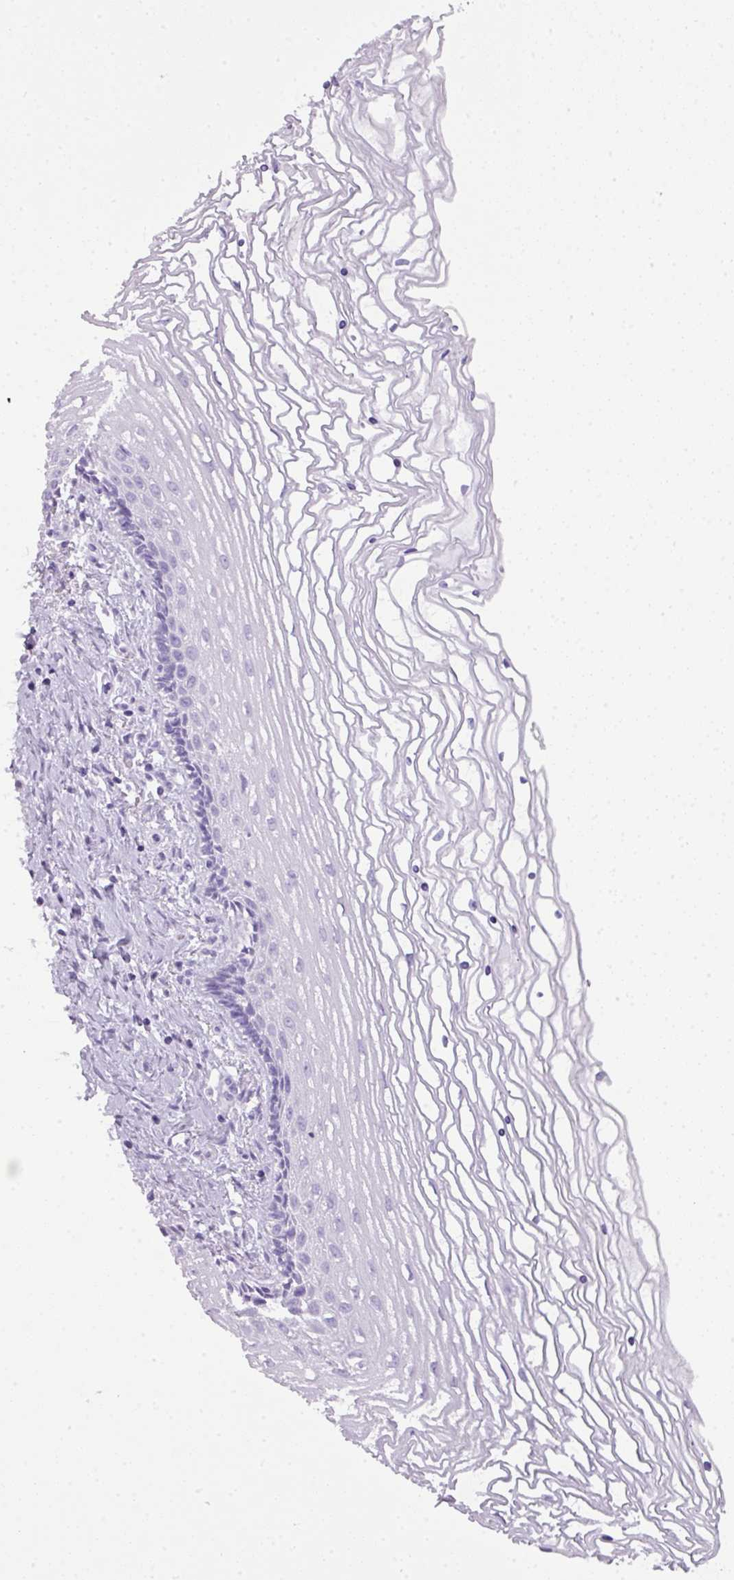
{"staining": {"intensity": "negative", "quantity": "none", "location": "none"}, "tissue": "cervix", "cell_type": "Glandular cells", "image_type": "normal", "snomed": [{"axis": "morphology", "description": "Normal tissue, NOS"}, {"axis": "topography", "description": "Cervix"}], "caption": "IHC of unremarkable cervix displays no staining in glandular cells.", "gene": "TNP1", "patient": {"sex": "female", "age": 47}}